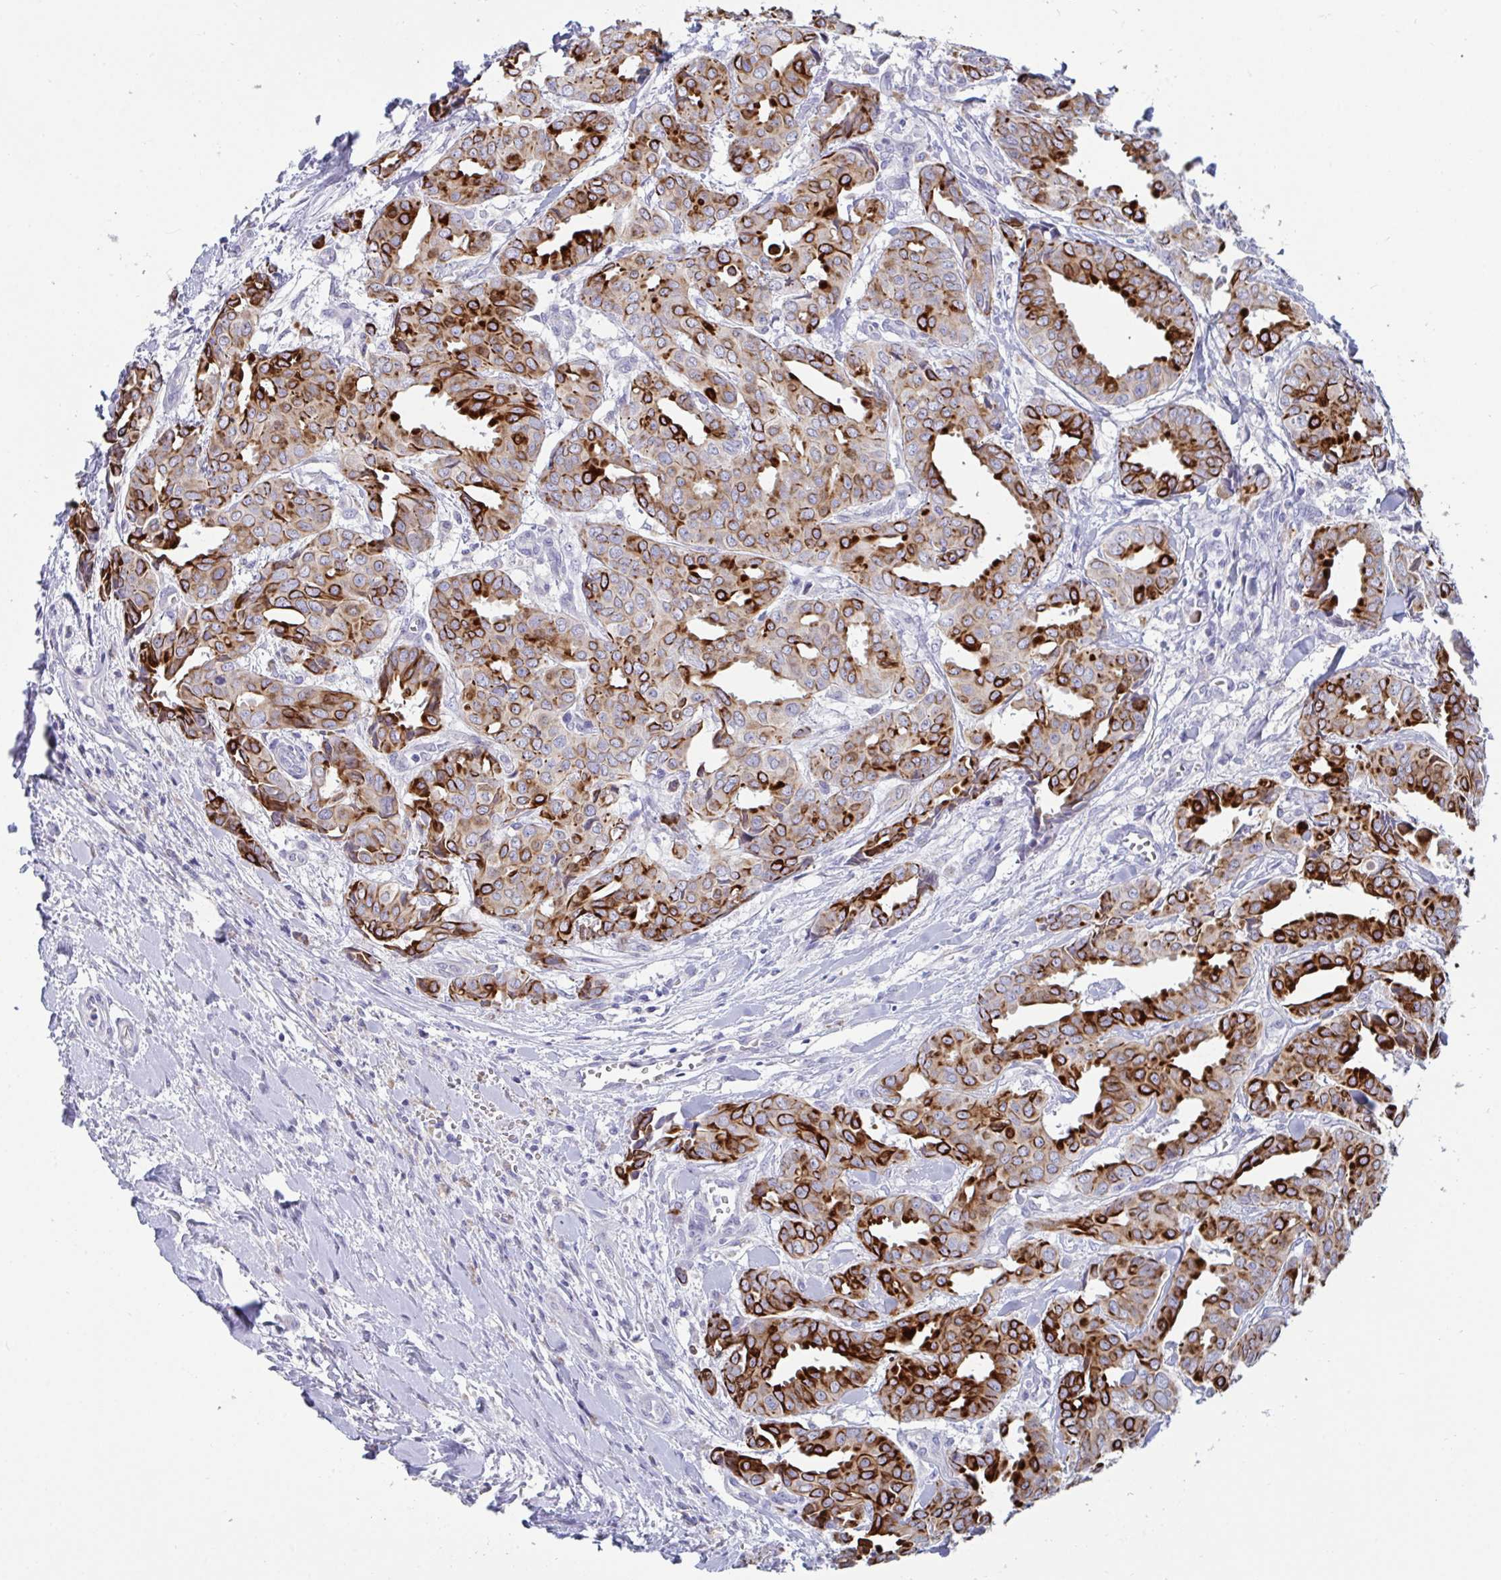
{"staining": {"intensity": "strong", "quantity": "25%-75%", "location": "cytoplasmic/membranous"}, "tissue": "breast cancer", "cell_type": "Tumor cells", "image_type": "cancer", "snomed": [{"axis": "morphology", "description": "Duct carcinoma"}, {"axis": "topography", "description": "Breast"}], "caption": "Immunohistochemical staining of breast cancer exhibits strong cytoplasmic/membranous protein expression in about 25%-75% of tumor cells. (DAB (3,3'-diaminobenzidine) IHC, brown staining for protein, blue staining for nuclei).", "gene": "TAS2R38", "patient": {"sex": "female", "age": 45}}